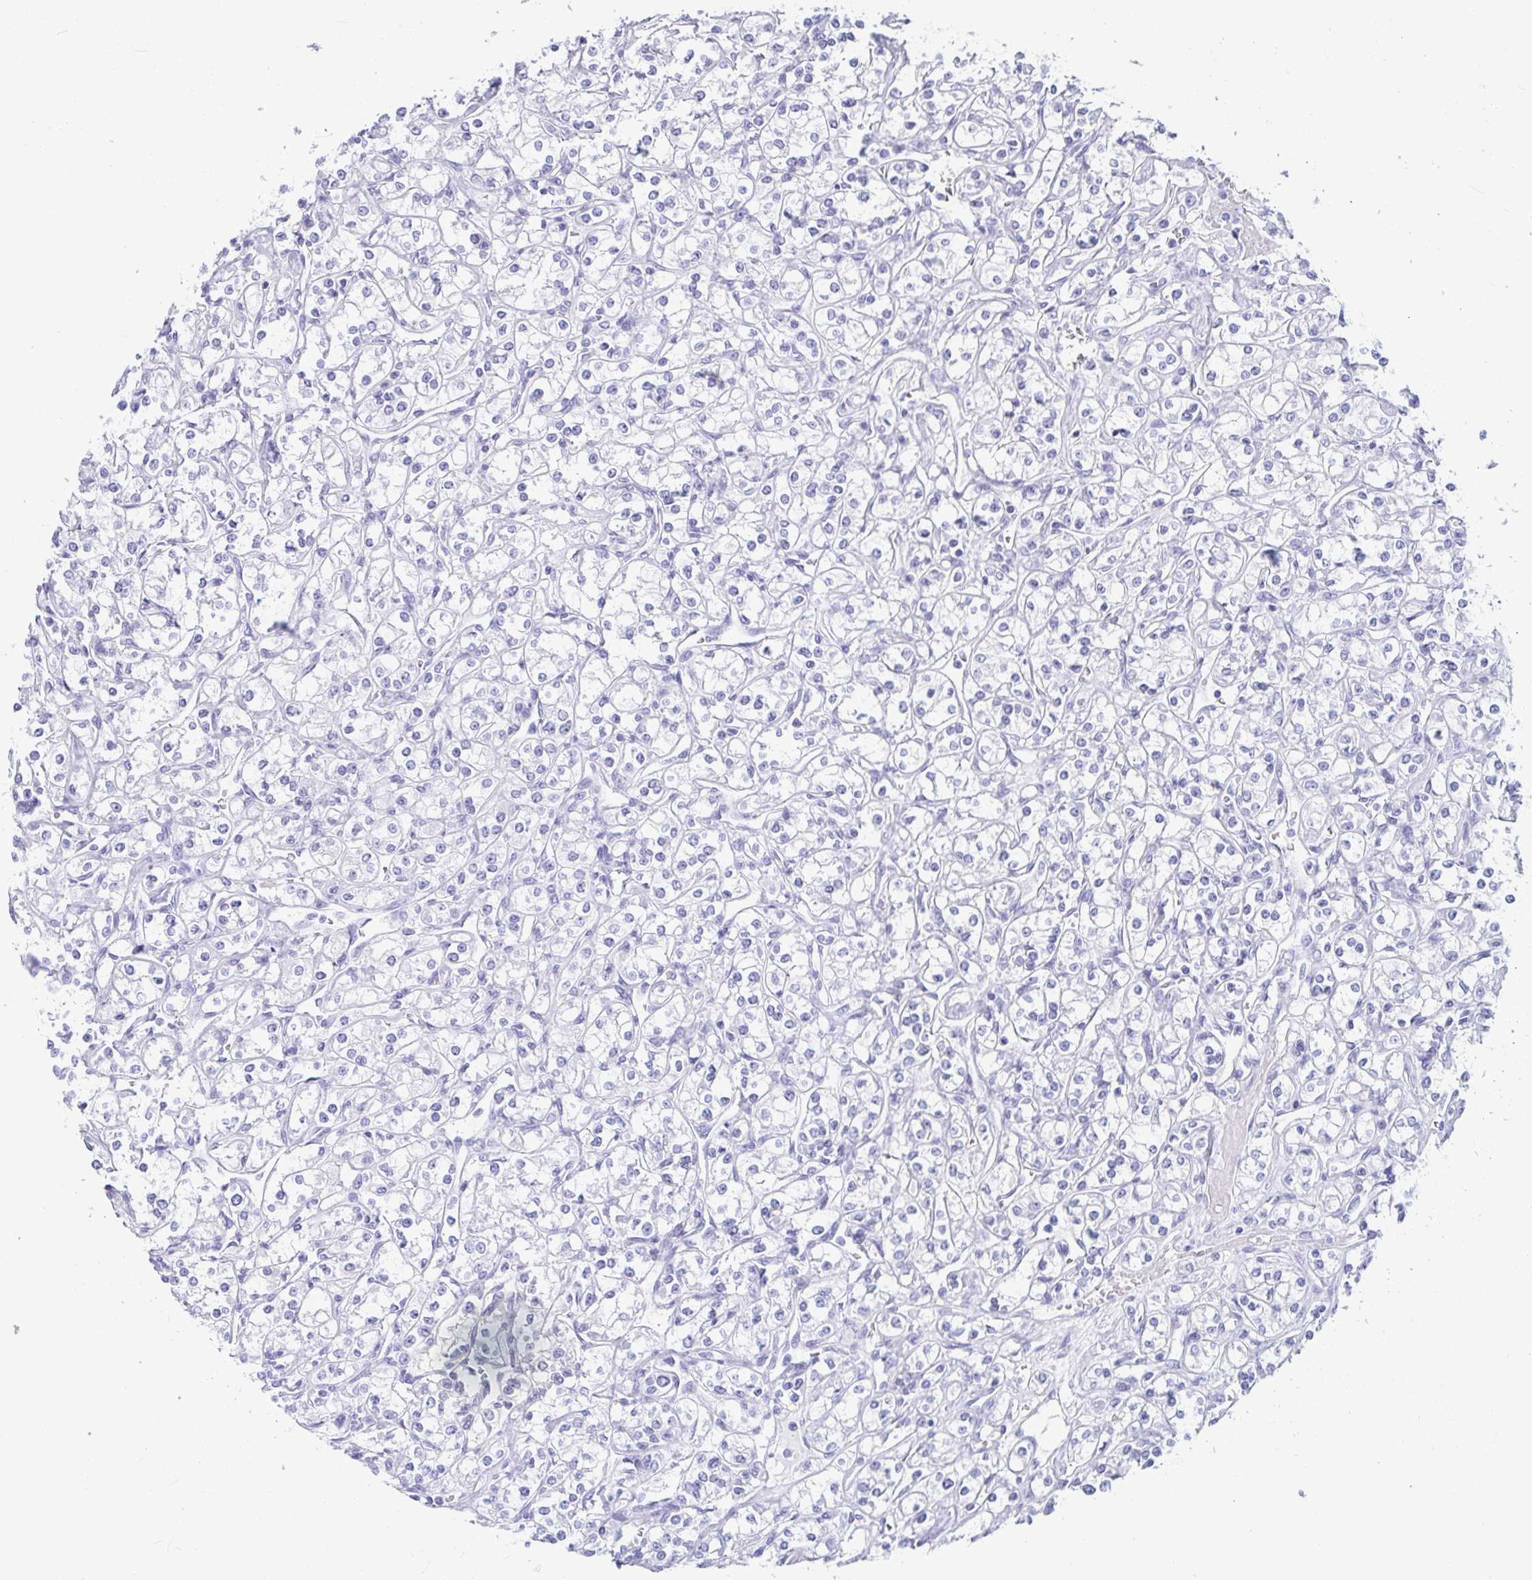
{"staining": {"intensity": "negative", "quantity": "none", "location": "none"}, "tissue": "renal cancer", "cell_type": "Tumor cells", "image_type": "cancer", "snomed": [{"axis": "morphology", "description": "Adenocarcinoma, NOS"}, {"axis": "topography", "description": "Kidney"}], "caption": "Adenocarcinoma (renal) was stained to show a protein in brown. There is no significant staining in tumor cells. Brightfield microscopy of IHC stained with DAB (3,3'-diaminobenzidine) (brown) and hematoxylin (blue), captured at high magnification.", "gene": "OR5J2", "patient": {"sex": "male", "age": 77}}